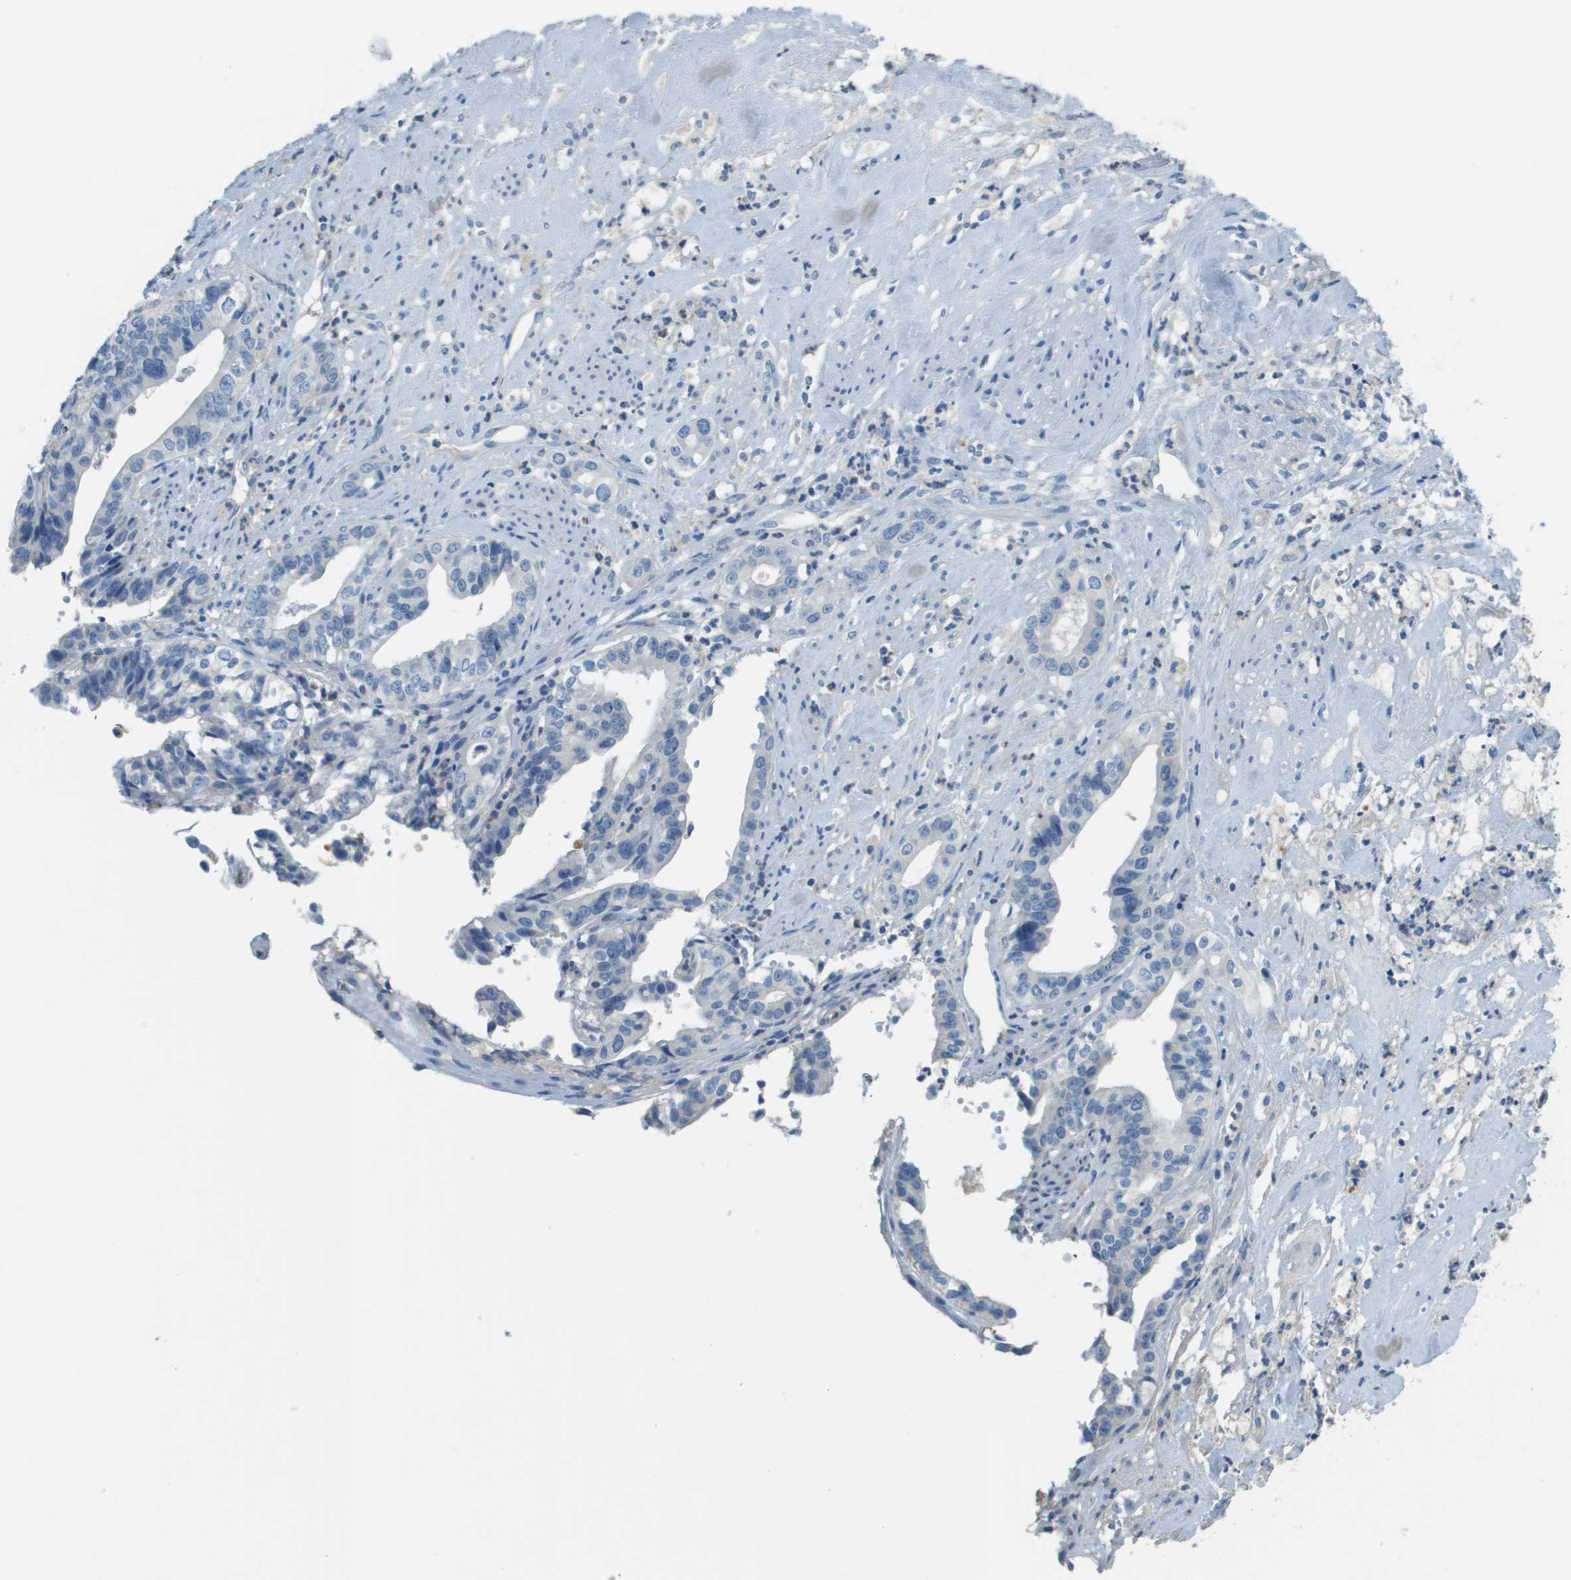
{"staining": {"intensity": "negative", "quantity": "none", "location": "none"}, "tissue": "liver cancer", "cell_type": "Tumor cells", "image_type": "cancer", "snomed": [{"axis": "morphology", "description": "Cholangiocarcinoma"}, {"axis": "topography", "description": "Liver"}], "caption": "Liver cancer stained for a protein using immunohistochemistry (IHC) reveals no expression tumor cells.", "gene": "PTGDR2", "patient": {"sex": "female", "age": 61}}